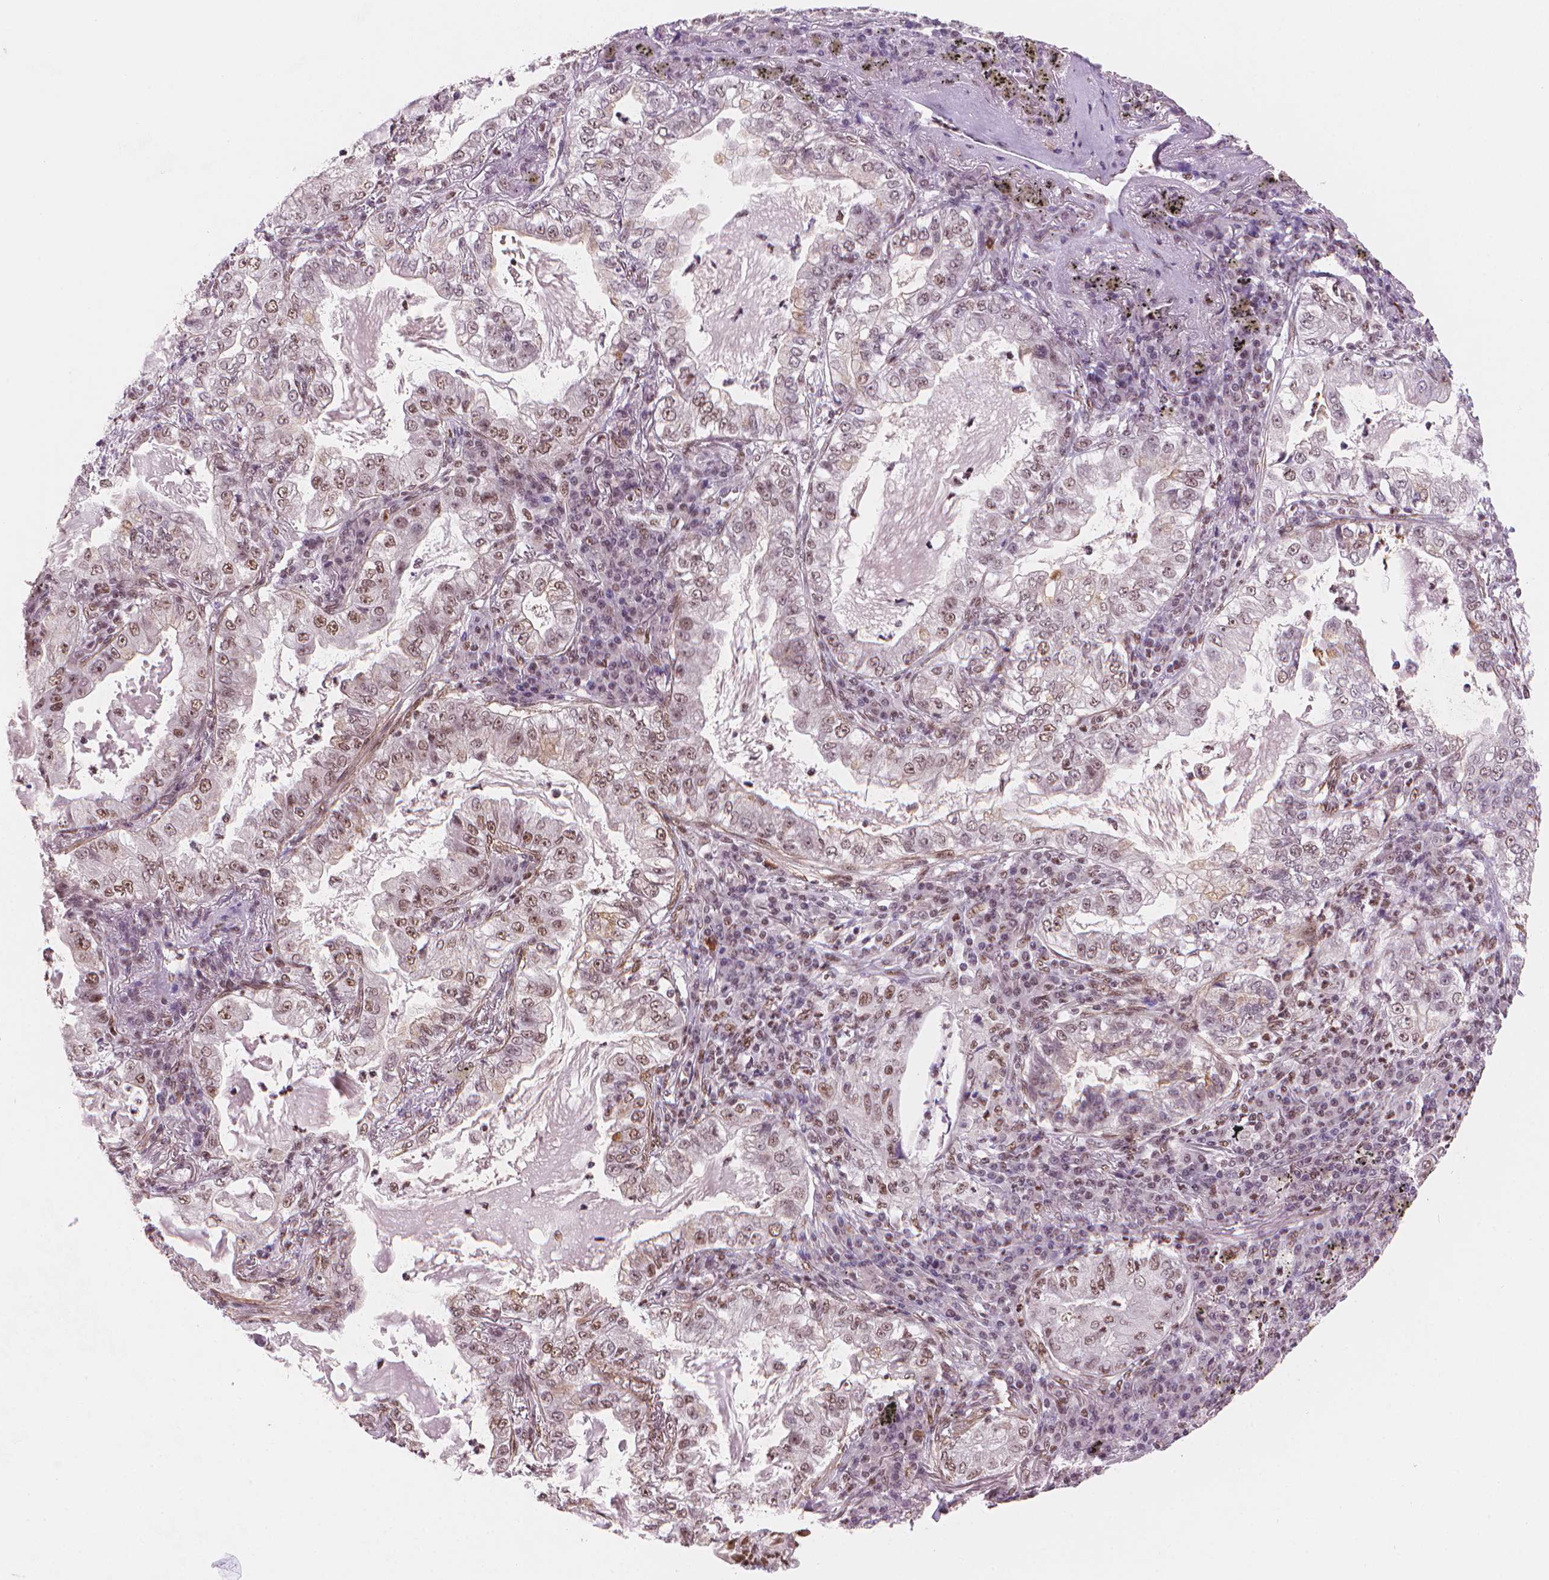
{"staining": {"intensity": "moderate", "quantity": "25%-75%", "location": "nuclear"}, "tissue": "lung cancer", "cell_type": "Tumor cells", "image_type": "cancer", "snomed": [{"axis": "morphology", "description": "Adenocarcinoma, NOS"}, {"axis": "topography", "description": "Lung"}], "caption": "A micrograph of lung cancer stained for a protein displays moderate nuclear brown staining in tumor cells.", "gene": "UBN1", "patient": {"sex": "female", "age": 73}}